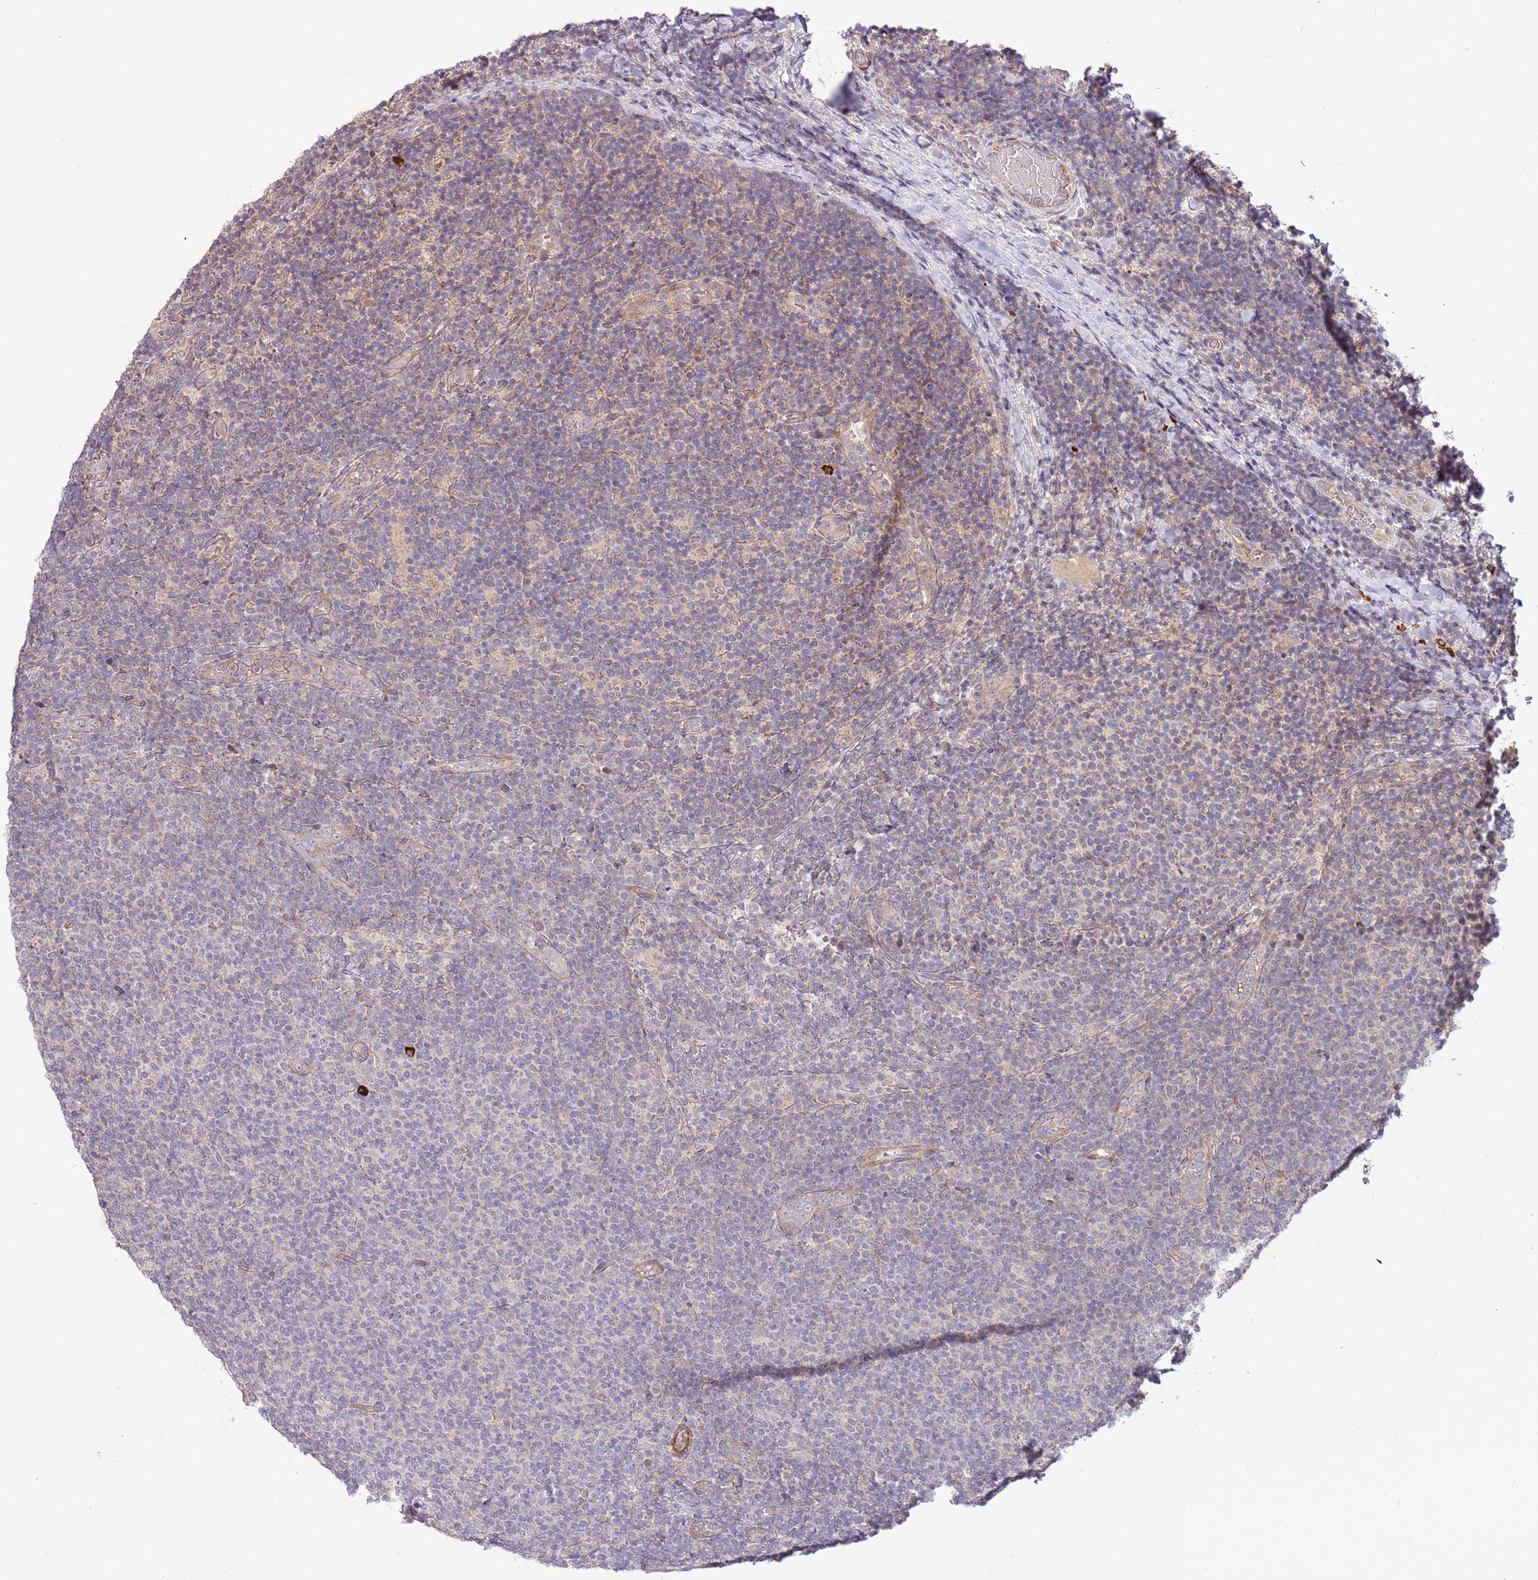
{"staining": {"intensity": "negative", "quantity": "none", "location": "none"}, "tissue": "lymphoma", "cell_type": "Tumor cells", "image_type": "cancer", "snomed": [{"axis": "morphology", "description": "Malignant lymphoma, non-Hodgkin's type, Low grade"}, {"axis": "topography", "description": "Lymph node"}], "caption": "Immunohistochemistry (IHC) histopathology image of neoplastic tissue: human malignant lymphoma, non-Hodgkin's type (low-grade) stained with DAB reveals no significant protein expression in tumor cells. Brightfield microscopy of IHC stained with DAB (brown) and hematoxylin (blue), captured at high magnification.", "gene": "RNF128", "patient": {"sex": "male", "age": 66}}